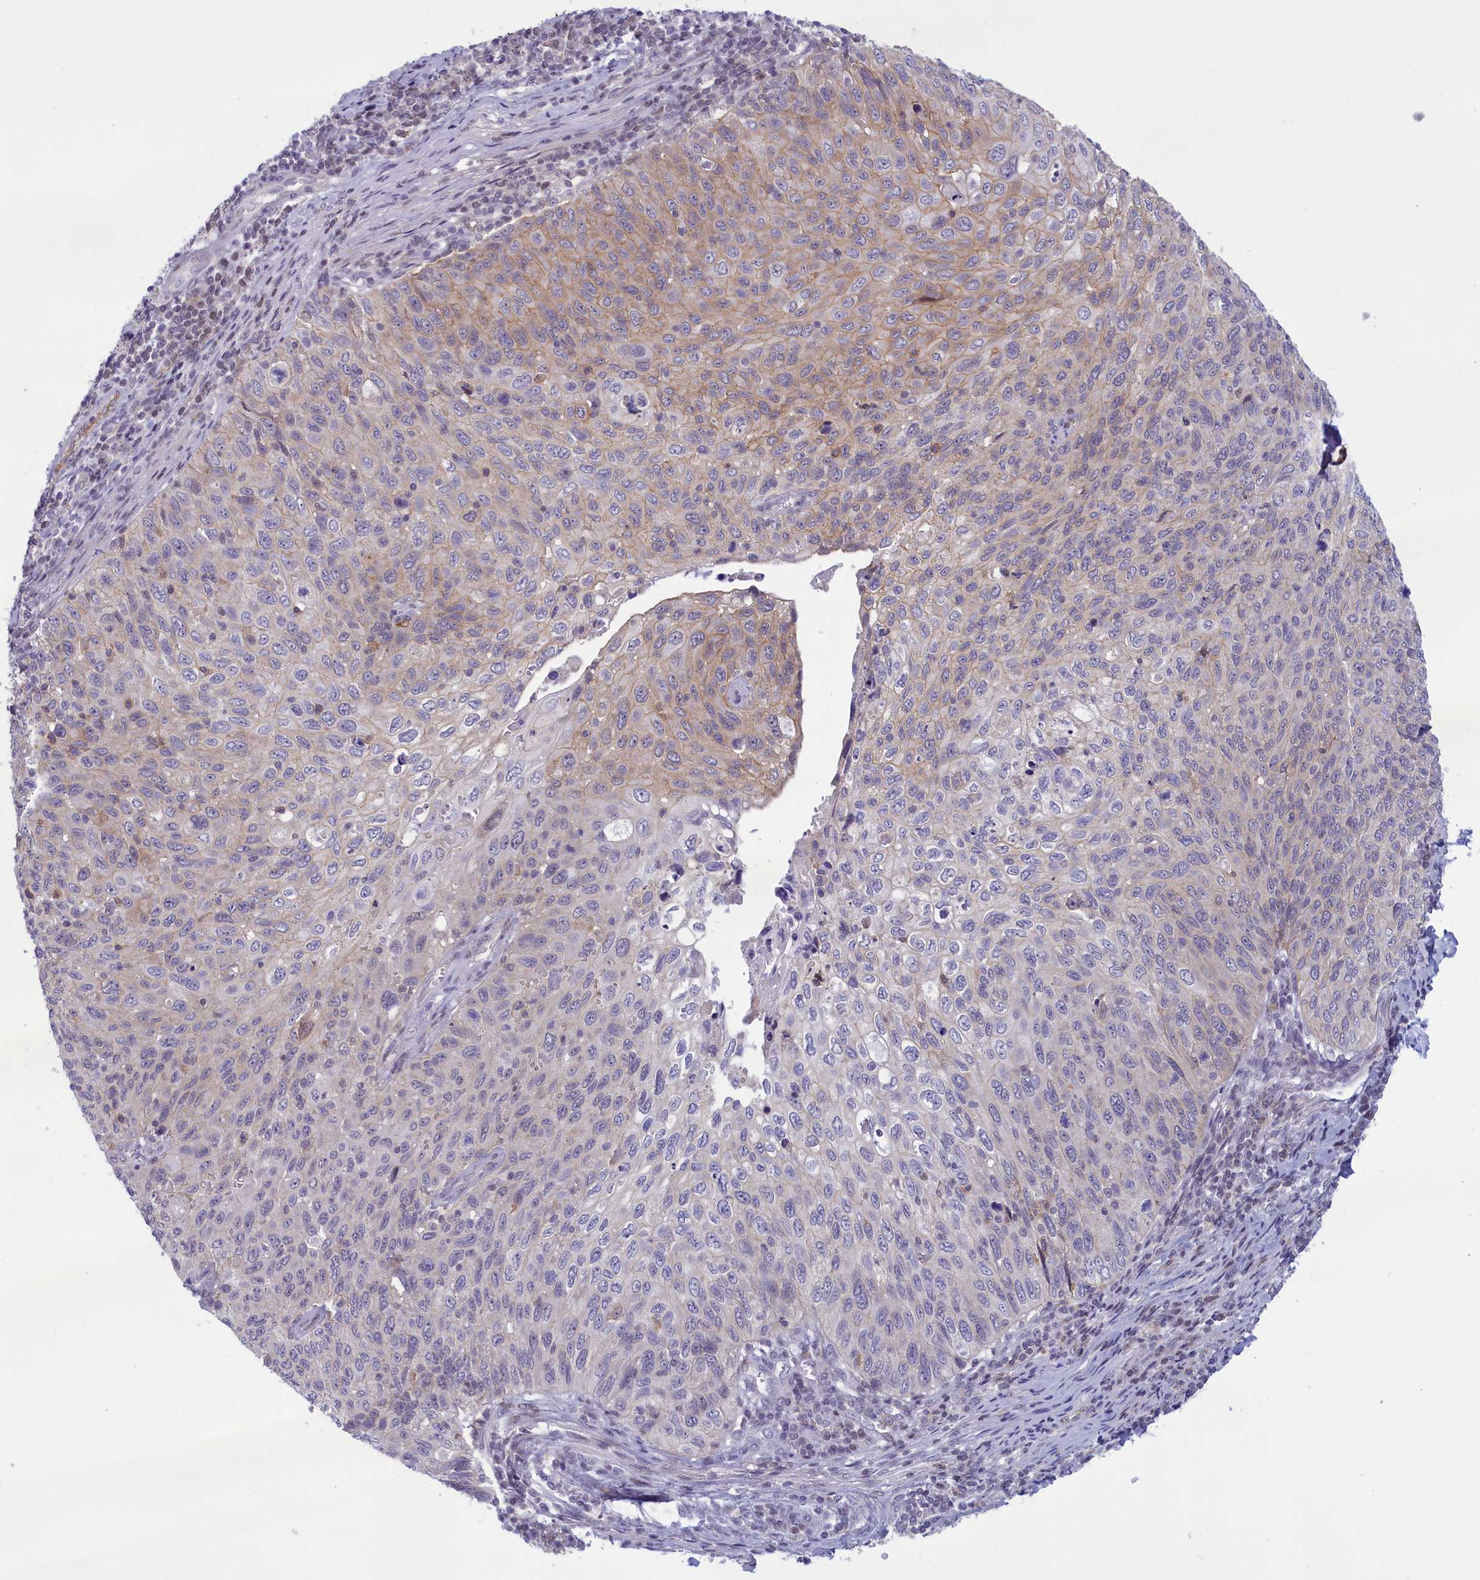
{"staining": {"intensity": "weak", "quantity": "25%-75%", "location": "cytoplasmic/membranous"}, "tissue": "cervical cancer", "cell_type": "Tumor cells", "image_type": "cancer", "snomed": [{"axis": "morphology", "description": "Squamous cell carcinoma, NOS"}, {"axis": "topography", "description": "Cervix"}], "caption": "The image demonstrates immunohistochemical staining of cervical squamous cell carcinoma. There is weak cytoplasmic/membranous staining is seen in about 25%-75% of tumor cells. (DAB (3,3'-diaminobenzidine) IHC, brown staining for protein, blue staining for nuclei).", "gene": "CORO2A", "patient": {"sex": "female", "age": 70}}